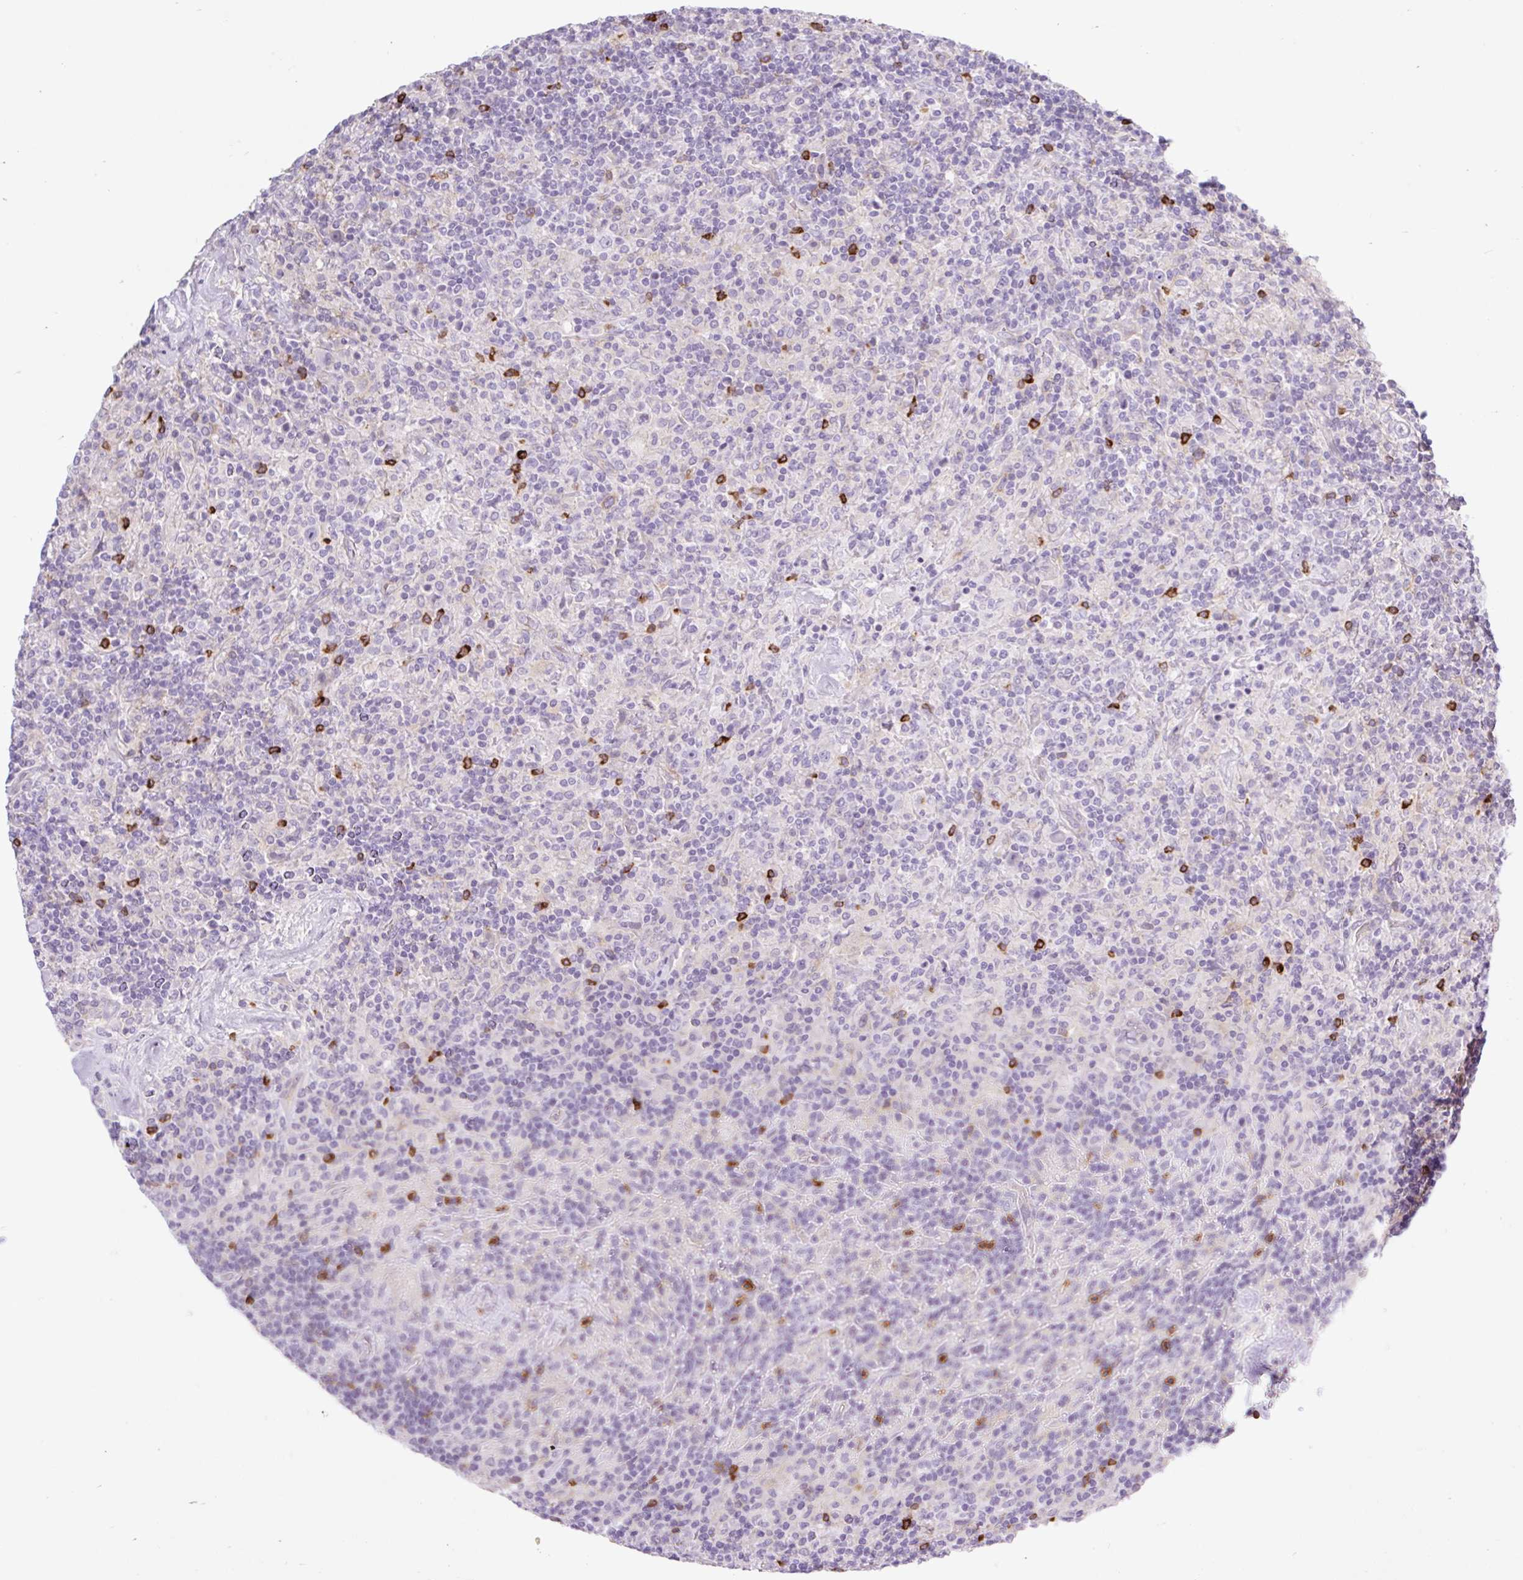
{"staining": {"intensity": "negative", "quantity": "none", "location": "none"}, "tissue": "lymphoma", "cell_type": "Tumor cells", "image_type": "cancer", "snomed": [{"axis": "morphology", "description": "Hodgkin's disease, NOS"}, {"axis": "topography", "description": "Lymph node"}], "caption": "Tumor cells are negative for protein expression in human lymphoma.", "gene": "BCAS1", "patient": {"sex": "male", "age": 70}}